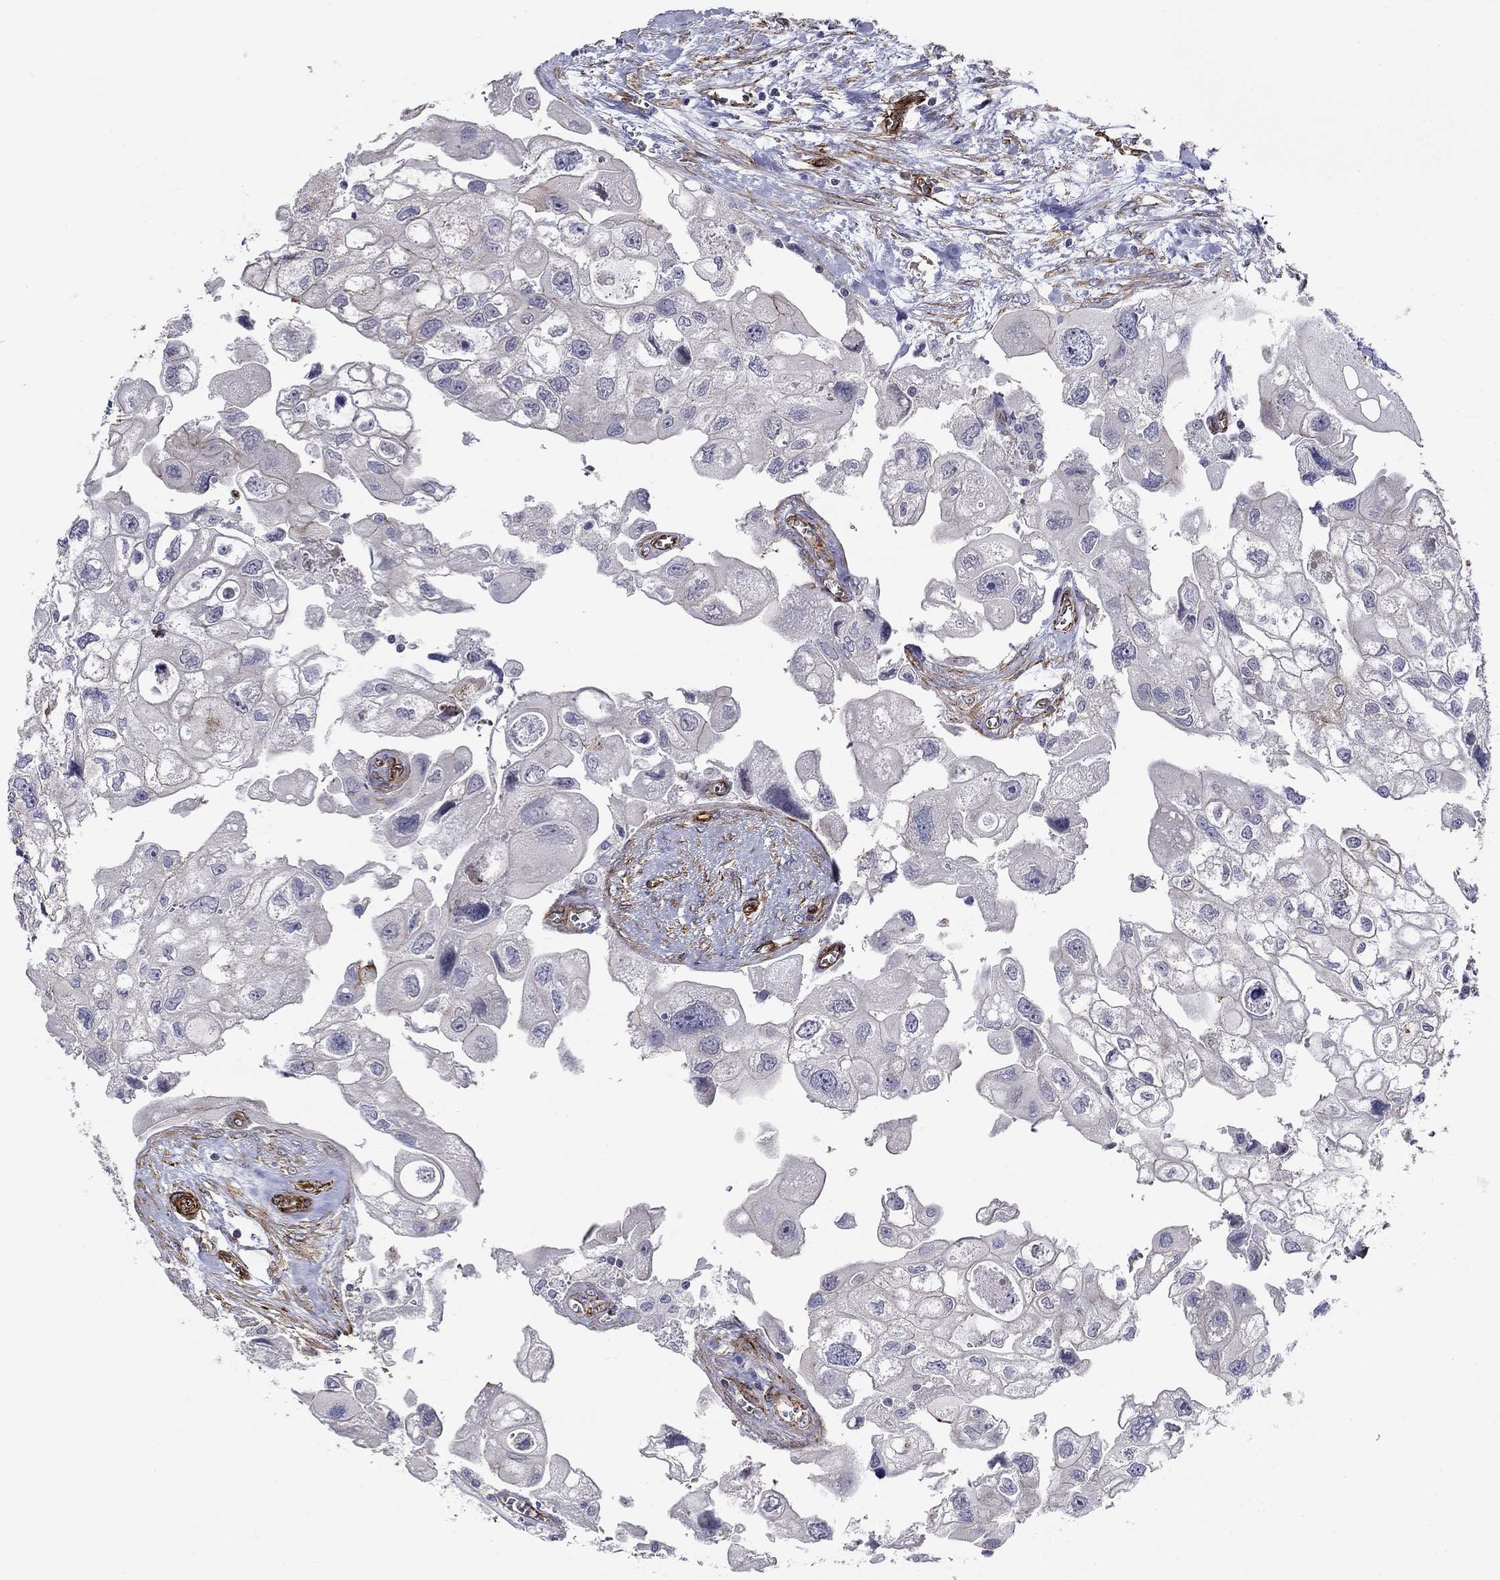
{"staining": {"intensity": "negative", "quantity": "none", "location": "none"}, "tissue": "urothelial cancer", "cell_type": "Tumor cells", "image_type": "cancer", "snomed": [{"axis": "morphology", "description": "Urothelial carcinoma, High grade"}, {"axis": "topography", "description": "Urinary bladder"}], "caption": "DAB (3,3'-diaminobenzidine) immunohistochemical staining of human urothelial cancer reveals no significant positivity in tumor cells.", "gene": "SYNC", "patient": {"sex": "male", "age": 59}}